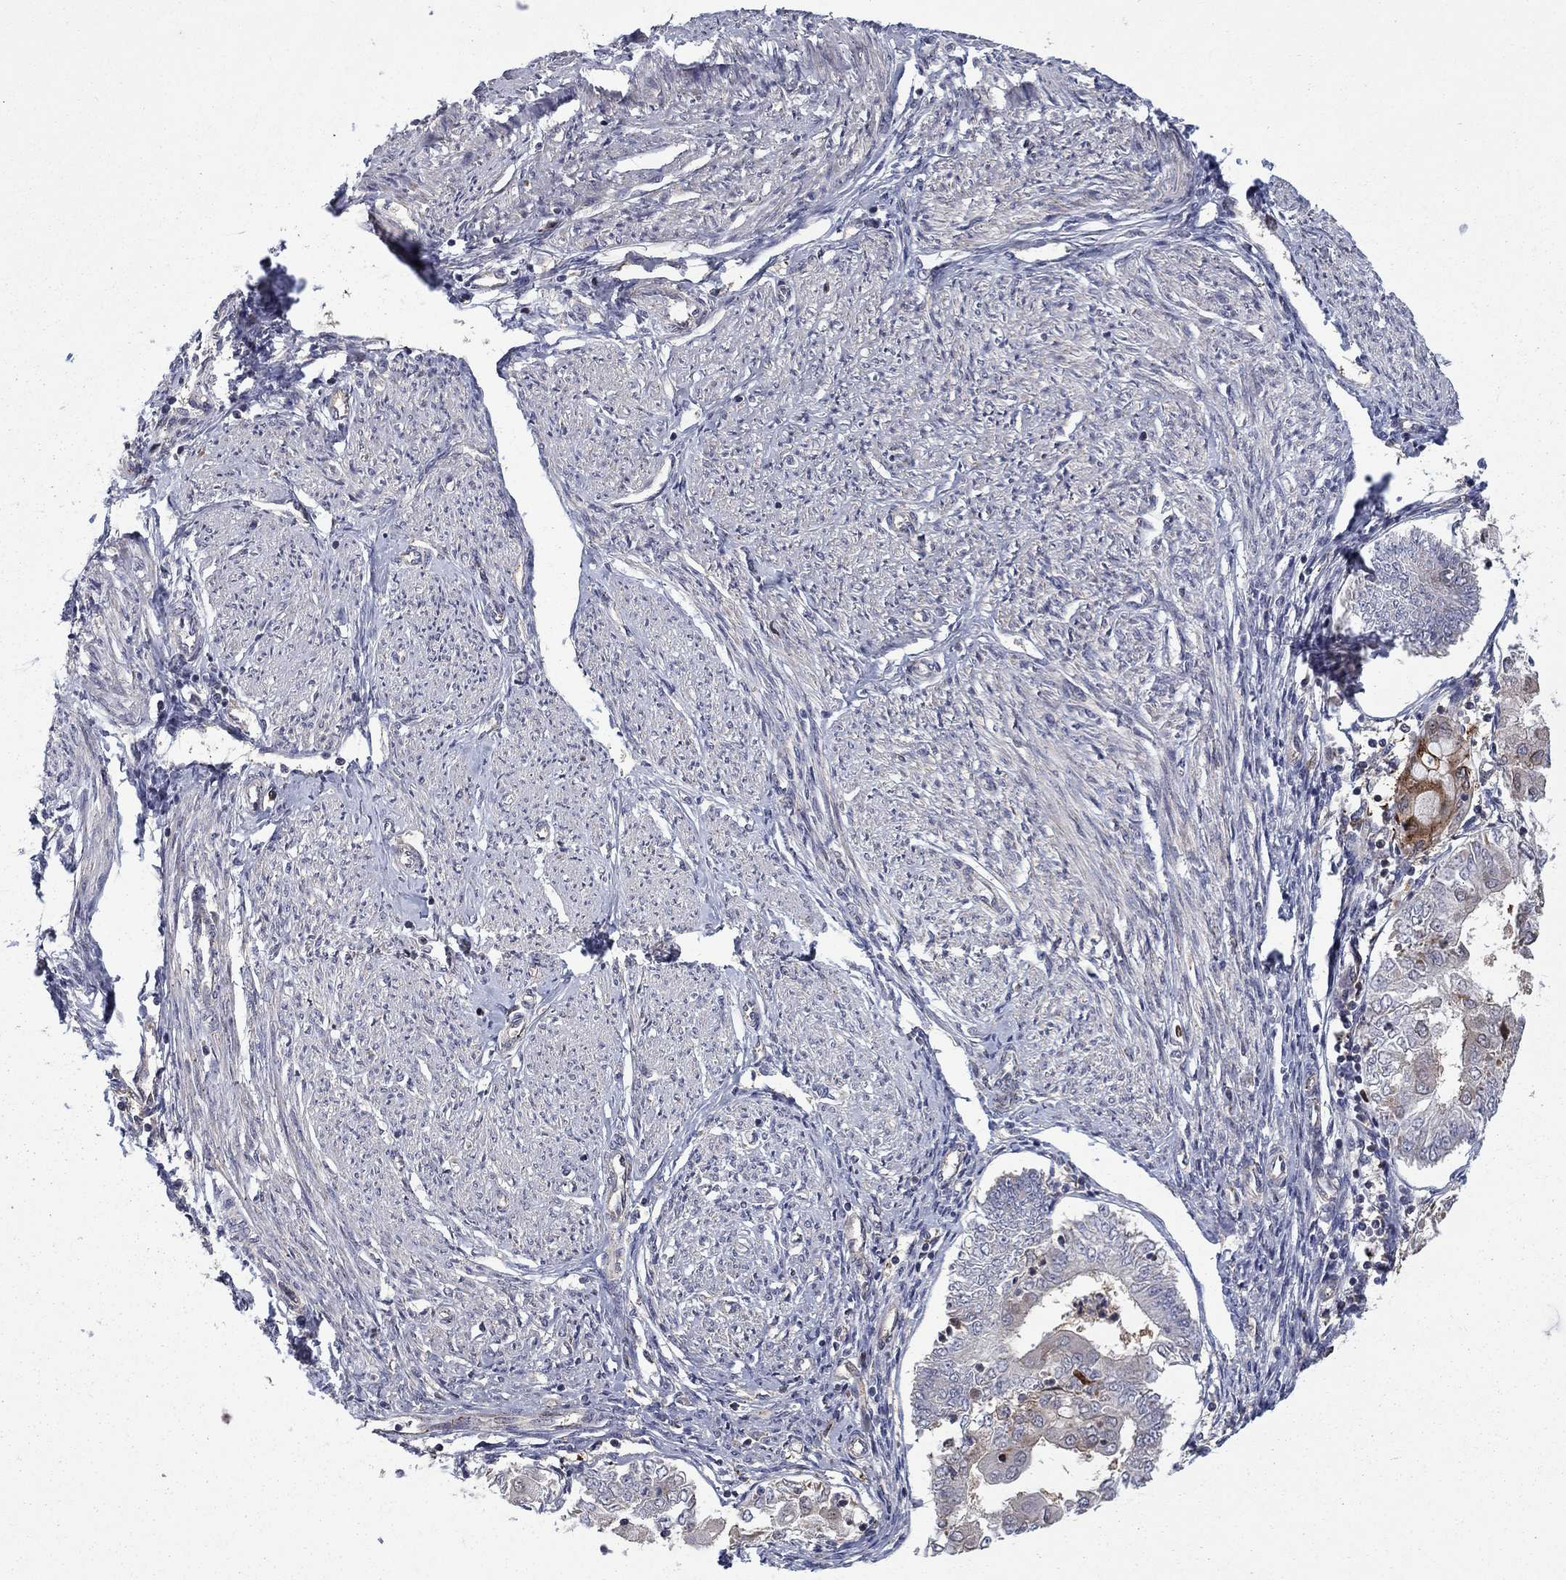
{"staining": {"intensity": "moderate", "quantity": "<25%", "location": "cytoplasmic/membranous"}, "tissue": "endometrial cancer", "cell_type": "Tumor cells", "image_type": "cancer", "snomed": [{"axis": "morphology", "description": "Adenocarcinoma, NOS"}, {"axis": "topography", "description": "Endometrium"}], "caption": "Human endometrial cancer stained with a brown dye displays moderate cytoplasmic/membranous positive staining in approximately <25% of tumor cells.", "gene": "HDAC4", "patient": {"sex": "female", "age": 68}}